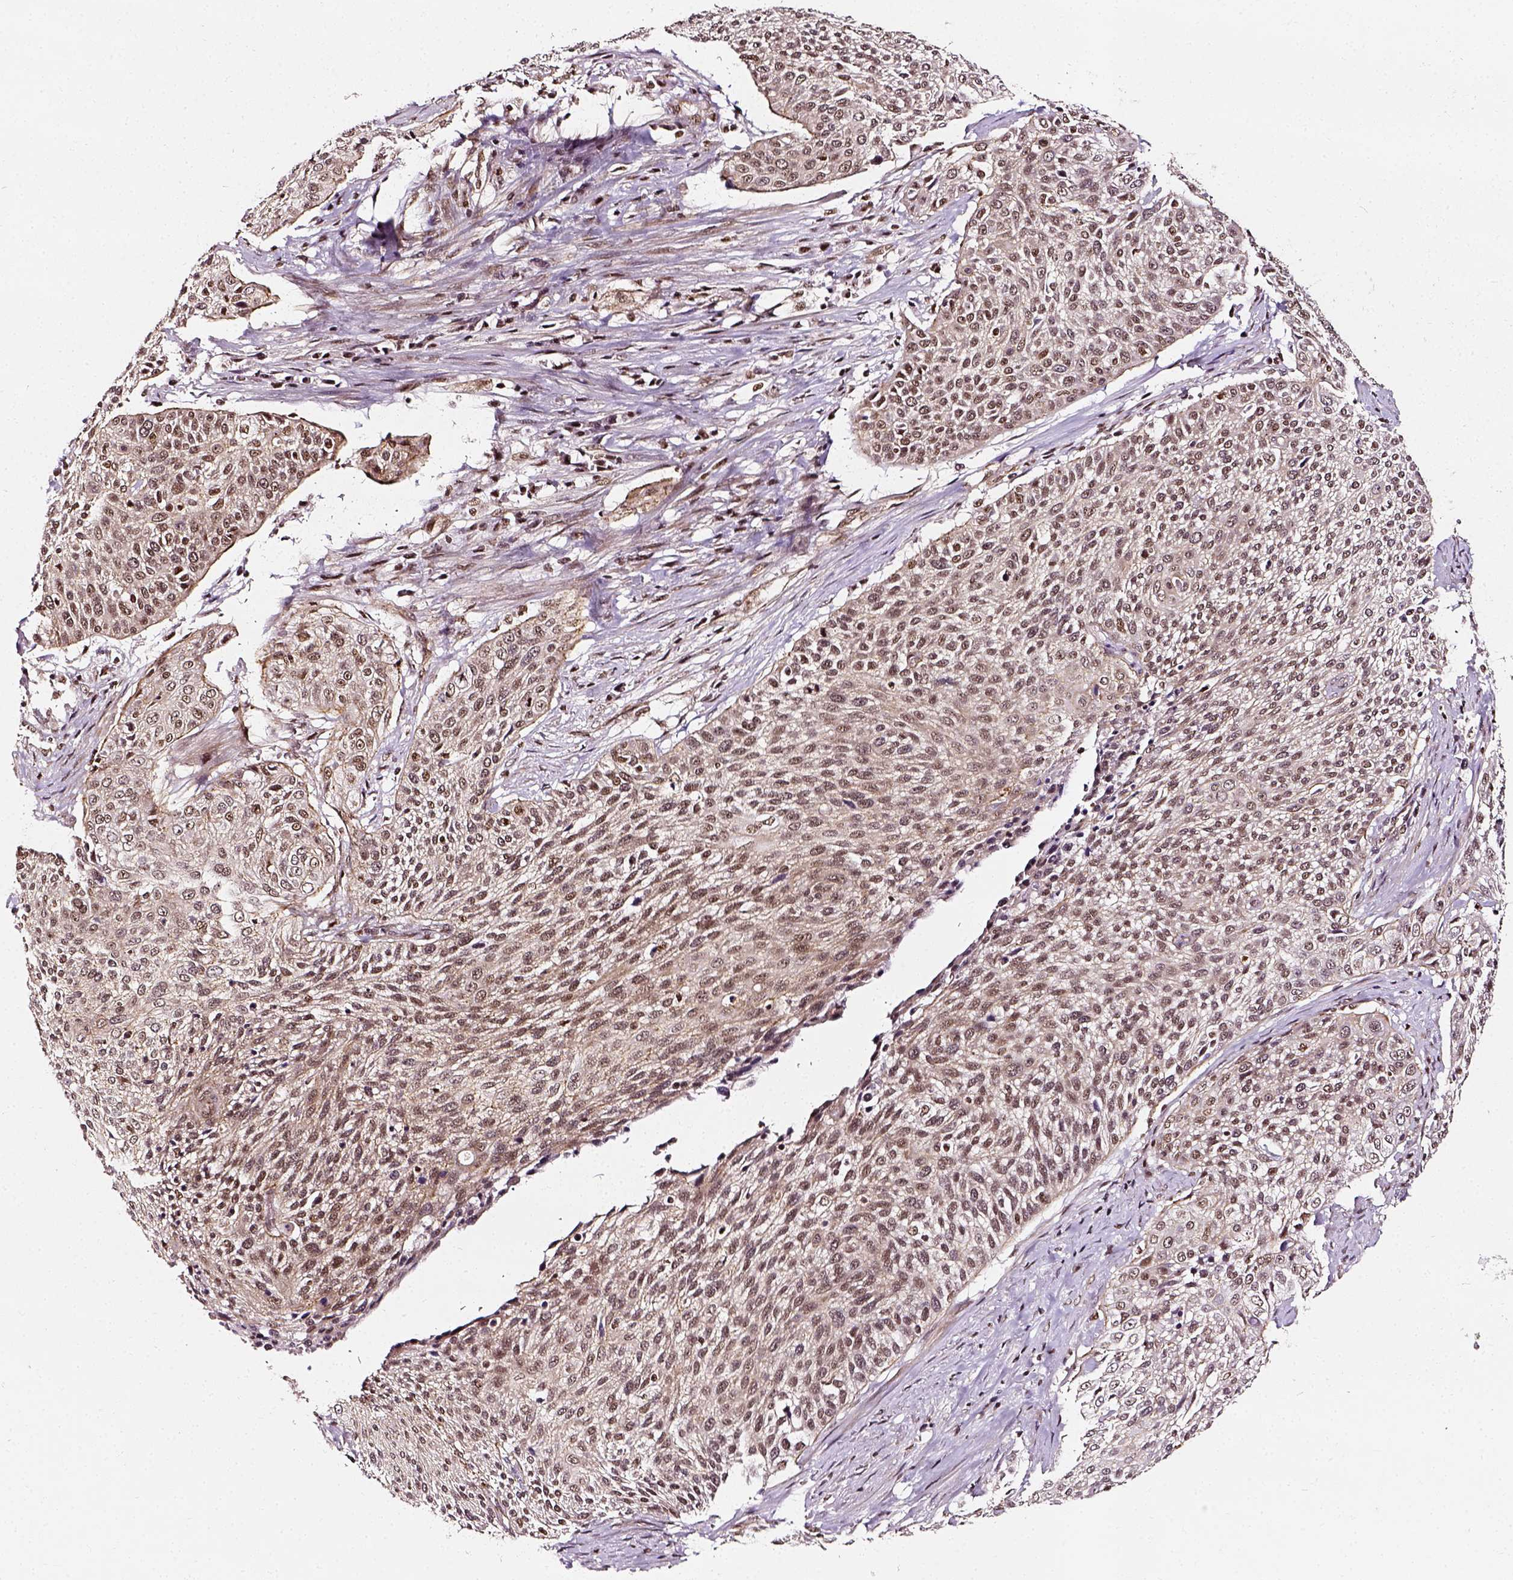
{"staining": {"intensity": "weak", "quantity": ">75%", "location": "nuclear"}, "tissue": "cervical cancer", "cell_type": "Tumor cells", "image_type": "cancer", "snomed": [{"axis": "morphology", "description": "Squamous cell carcinoma, NOS"}, {"axis": "topography", "description": "Cervix"}], "caption": "High-magnification brightfield microscopy of squamous cell carcinoma (cervical) stained with DAB (brown) and counterstained with hematoxylin (blue). tumor cells exhibit weak nuclear positivity is present in approximately>75% of cells.", "gene": "NACC1", "patient": {"sex": "female", "age": 31}}